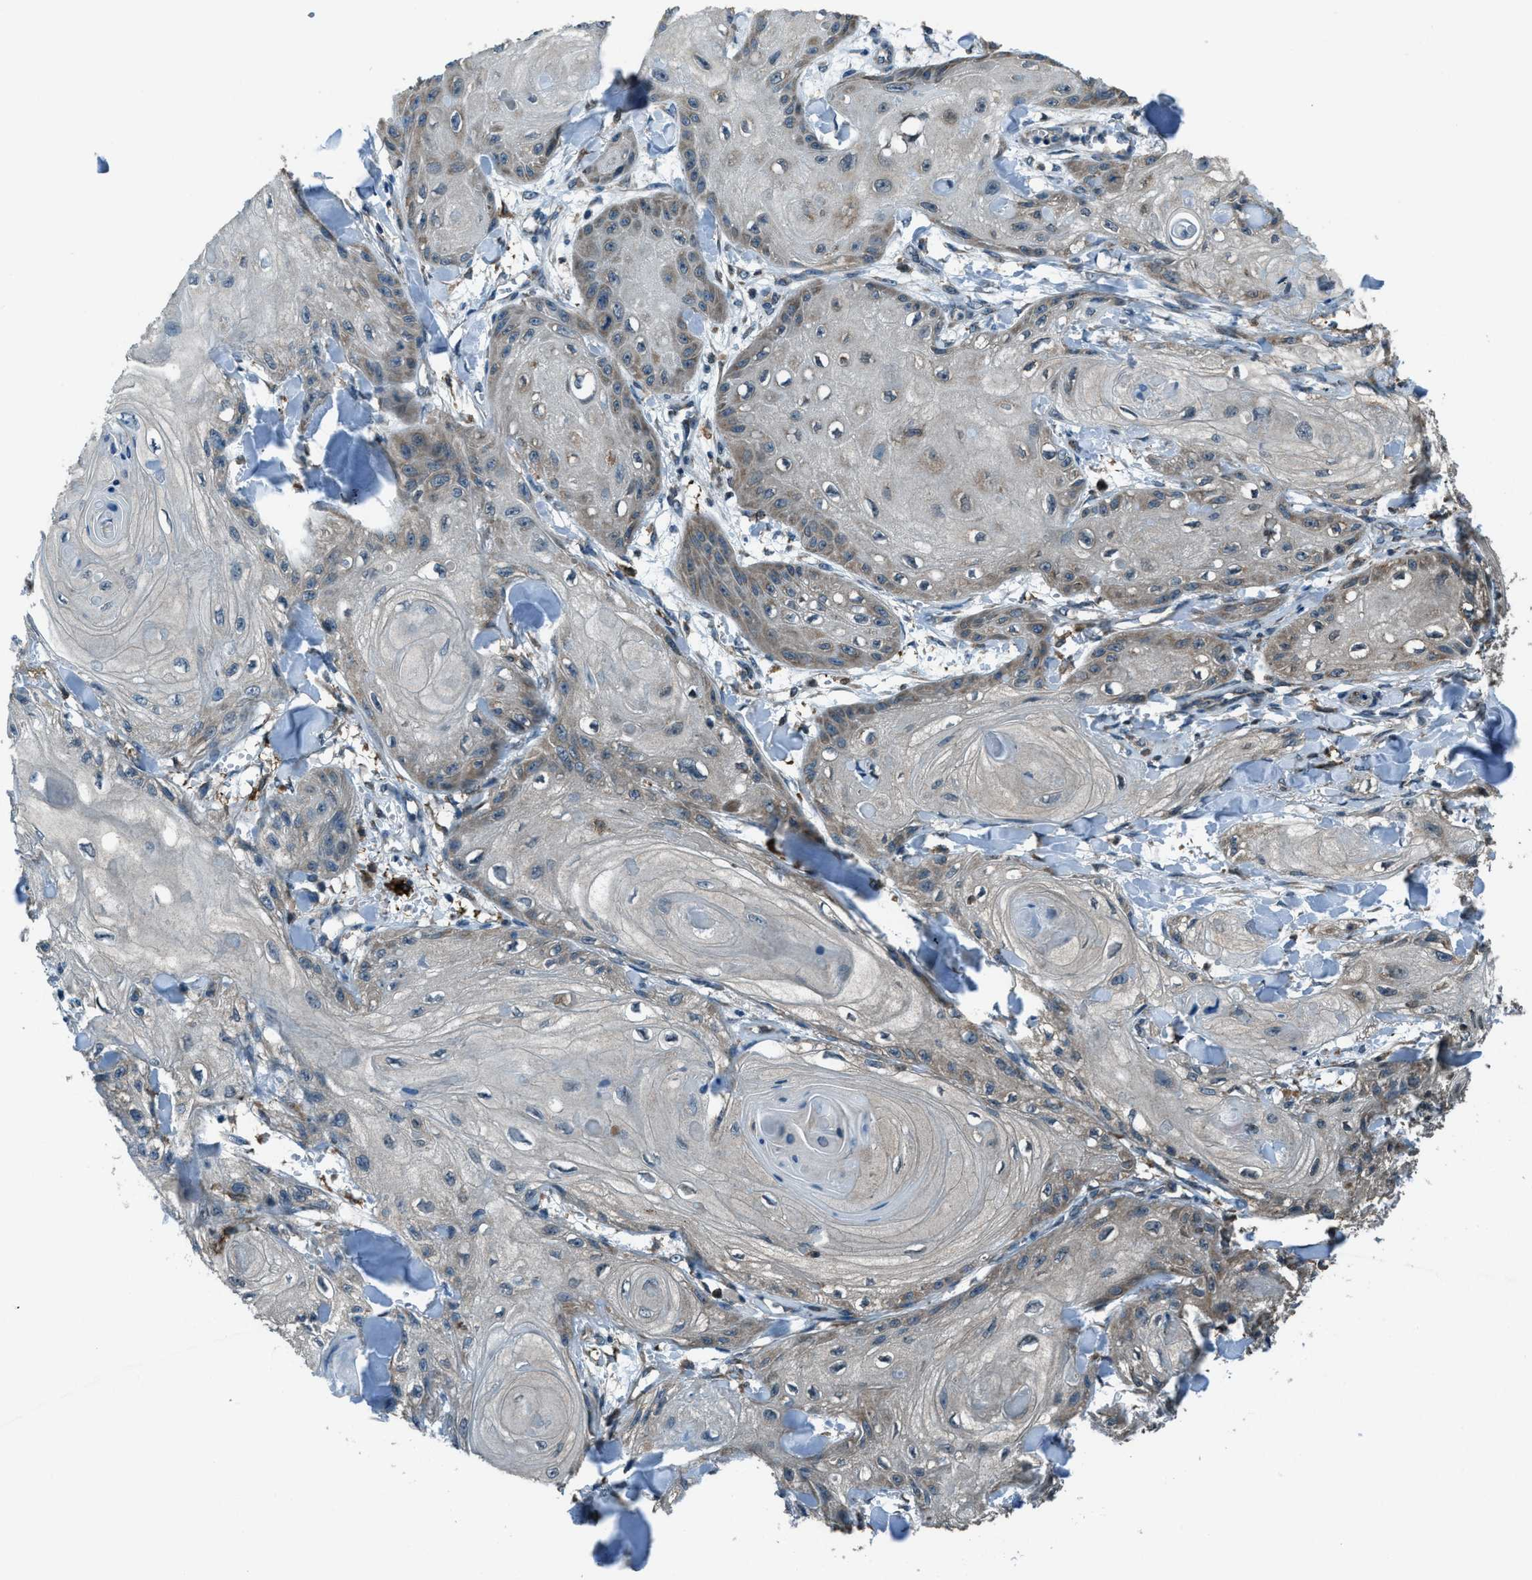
{"staining": {"intensity": "weak", "quantity": "25%-75%", "location": "cytoplasmic/membranous"}, "tissue": "skin cancer", "cell_type": "Tumor cells", "image_type": "cancer", "snomed": [{"axis": "morphology", "description": "Squamous cell carcinoma, NOS"}, {"axis": "topography", "description": "Skin"}], "caption": "This photomicrograph displays immunohistochemistry staining of human skin squamous cell carcinoma, with low weak cytoplasmic/membranous expression in about 25%-75% of tumor cells.", "gene": "TRIM4", "patient": {"sex": "male", "age": 74}}